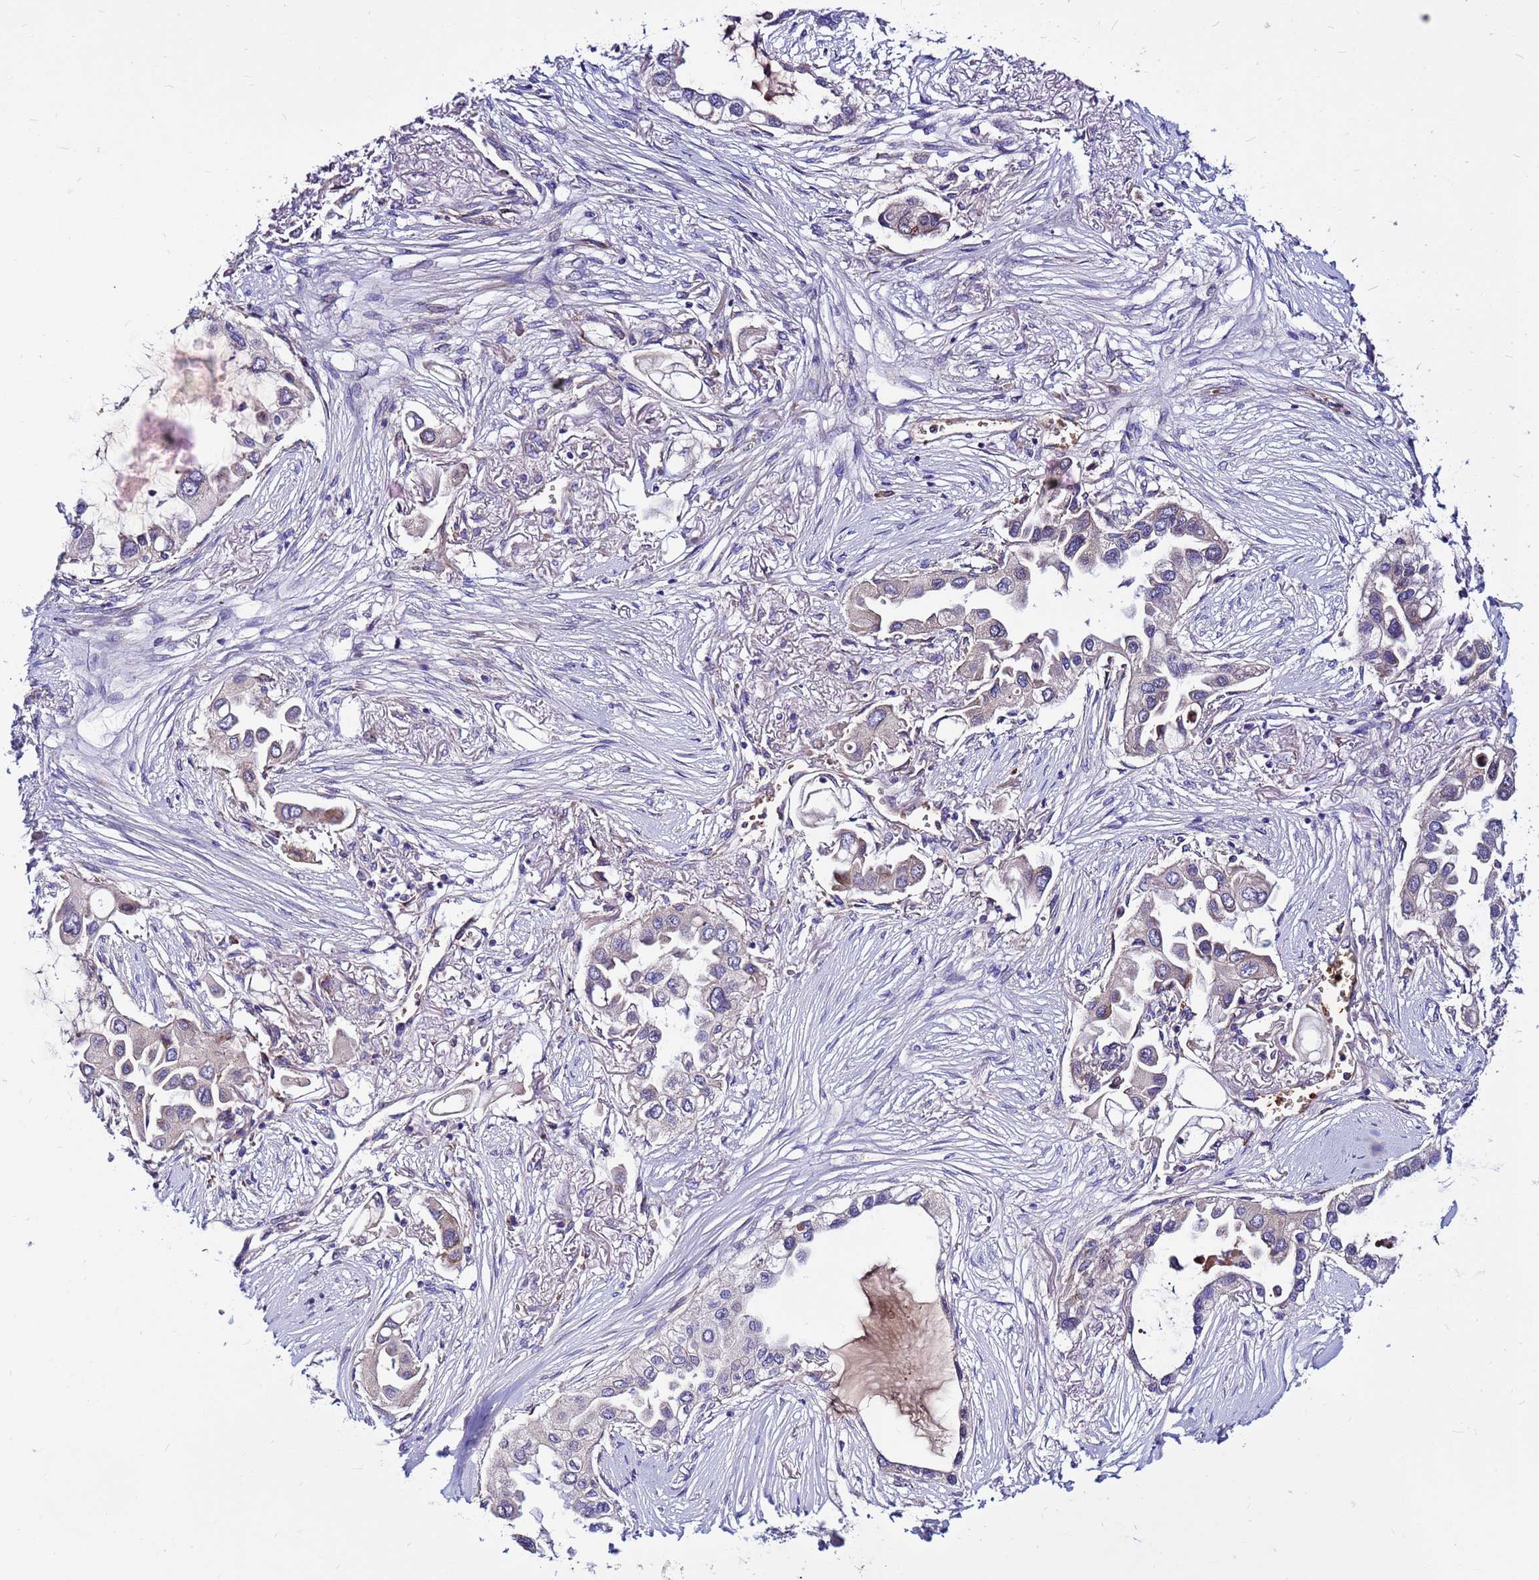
{"staining": {"intensity": "negative", "quantity": "none", "location": "none"}, "tissue": "lung cancer", "cell_type": "Tumor cells", "image_type": "cancer", "snomed": [{"axis": "morphology", "description": "Adenocarcinoma, NOS"}, {"axis": "topography", "description": "Lung"}], "caption": "The immunohistochemistry histopathology image has no significant expression in tumor cells of lung cancer tissue. The staining was performed using DAB to visualize the protein expression in brown, while the nuclei were stained in blue with hematoxylin (Magnification: 20x).", "gene": "ZNF669", "patient": {"sex": "female", "age": 76}}